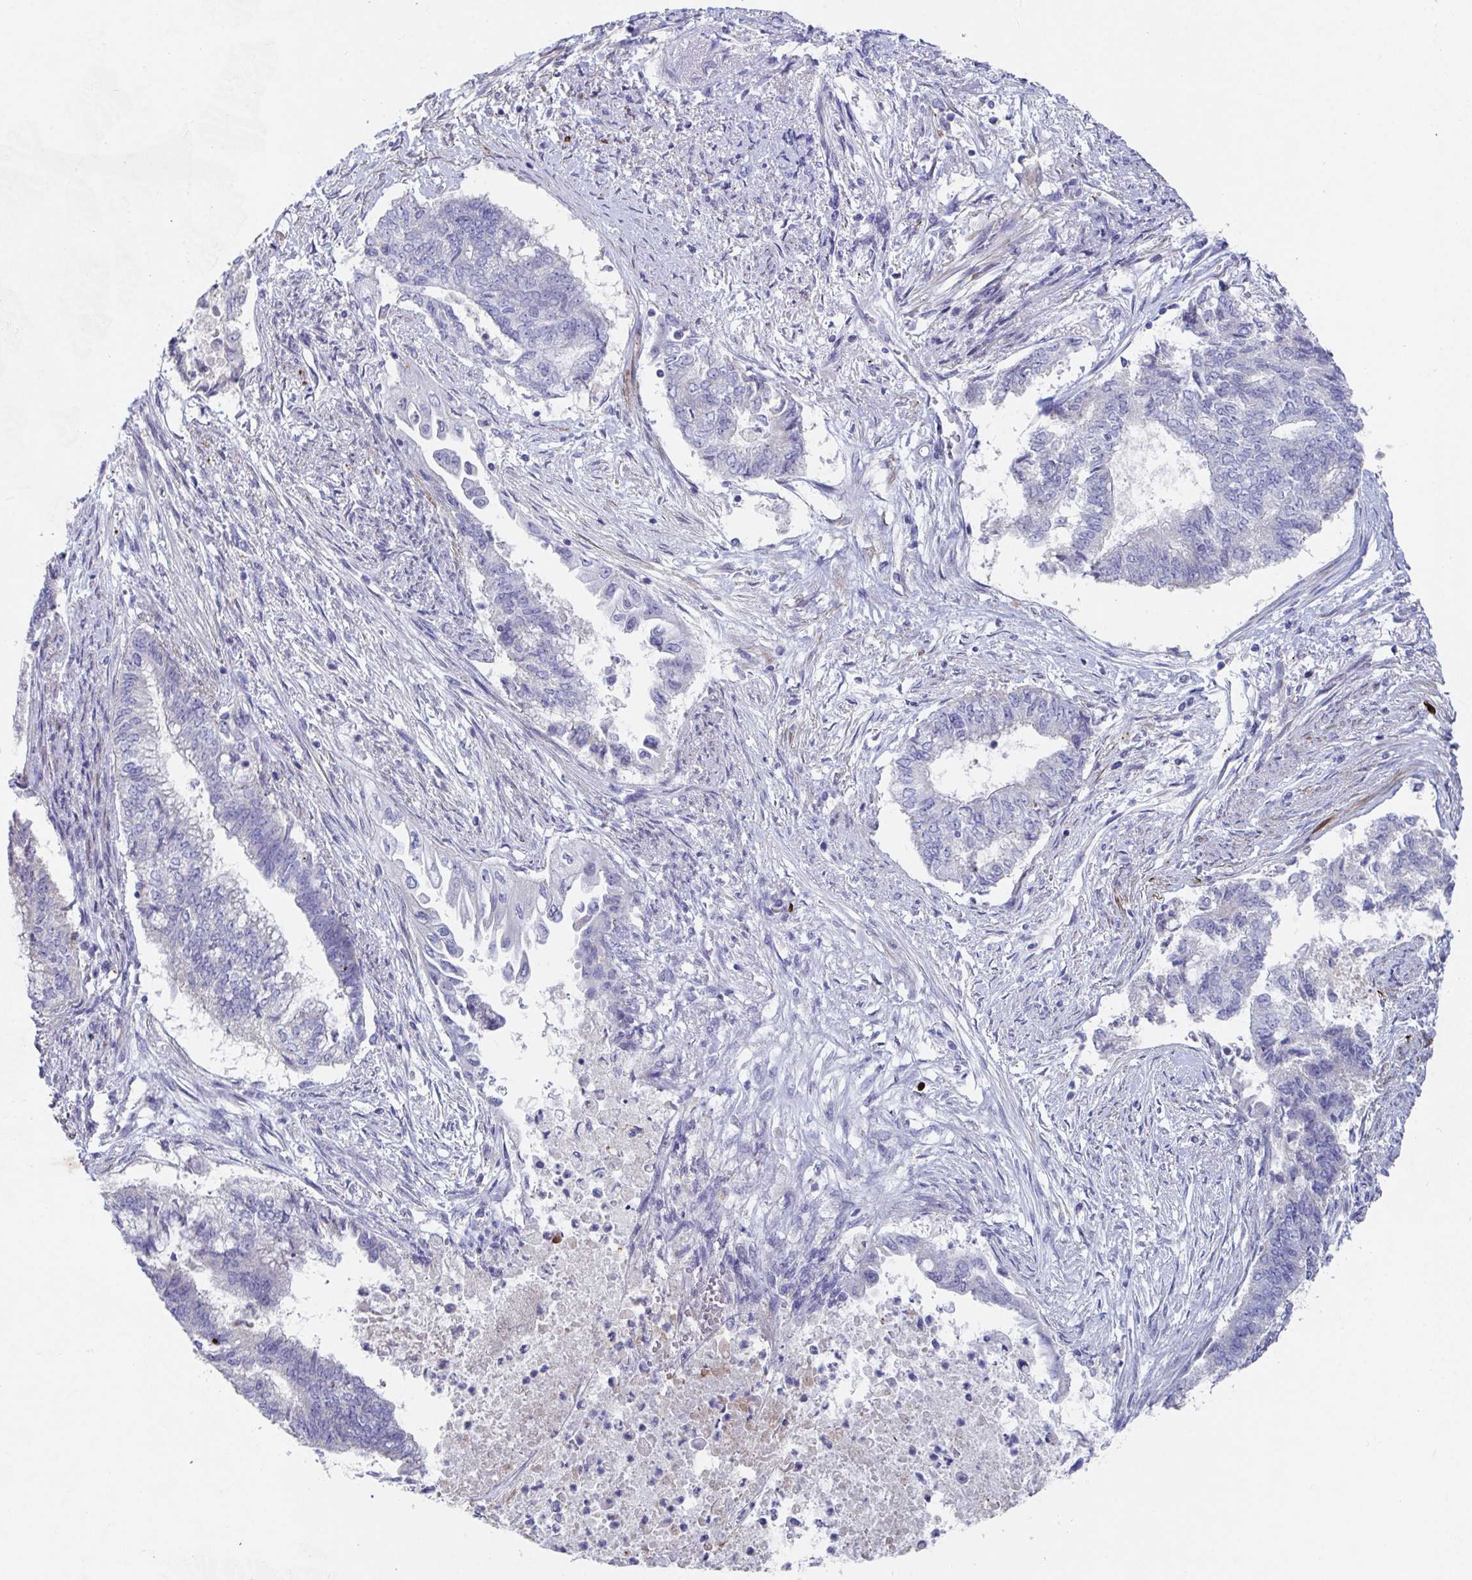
{"staining": {"intensity": "negative", "quantity": "none", "location": "none"}, "tissue": "endometrial cancer", "cell_type": "Tumor cells", "image_type": "cancer", "snomed": [{"axis": "morphology", "description": "Adenocarcinoma, NOS"}, {"axis": "topography", "description": "Endometrium"}], "caption": "Tumor cells are negative for brown protein staining in endometrial adenocarcinoma. (Stains: DAB (3,3'-diaminobenzidine) immunohistochemistry with hematoxylin counter stain, Microscopy: brightfield microscopy at high magnification).", "gene": "ZNF561", "patient": {"sex": "female", "age": 65}}